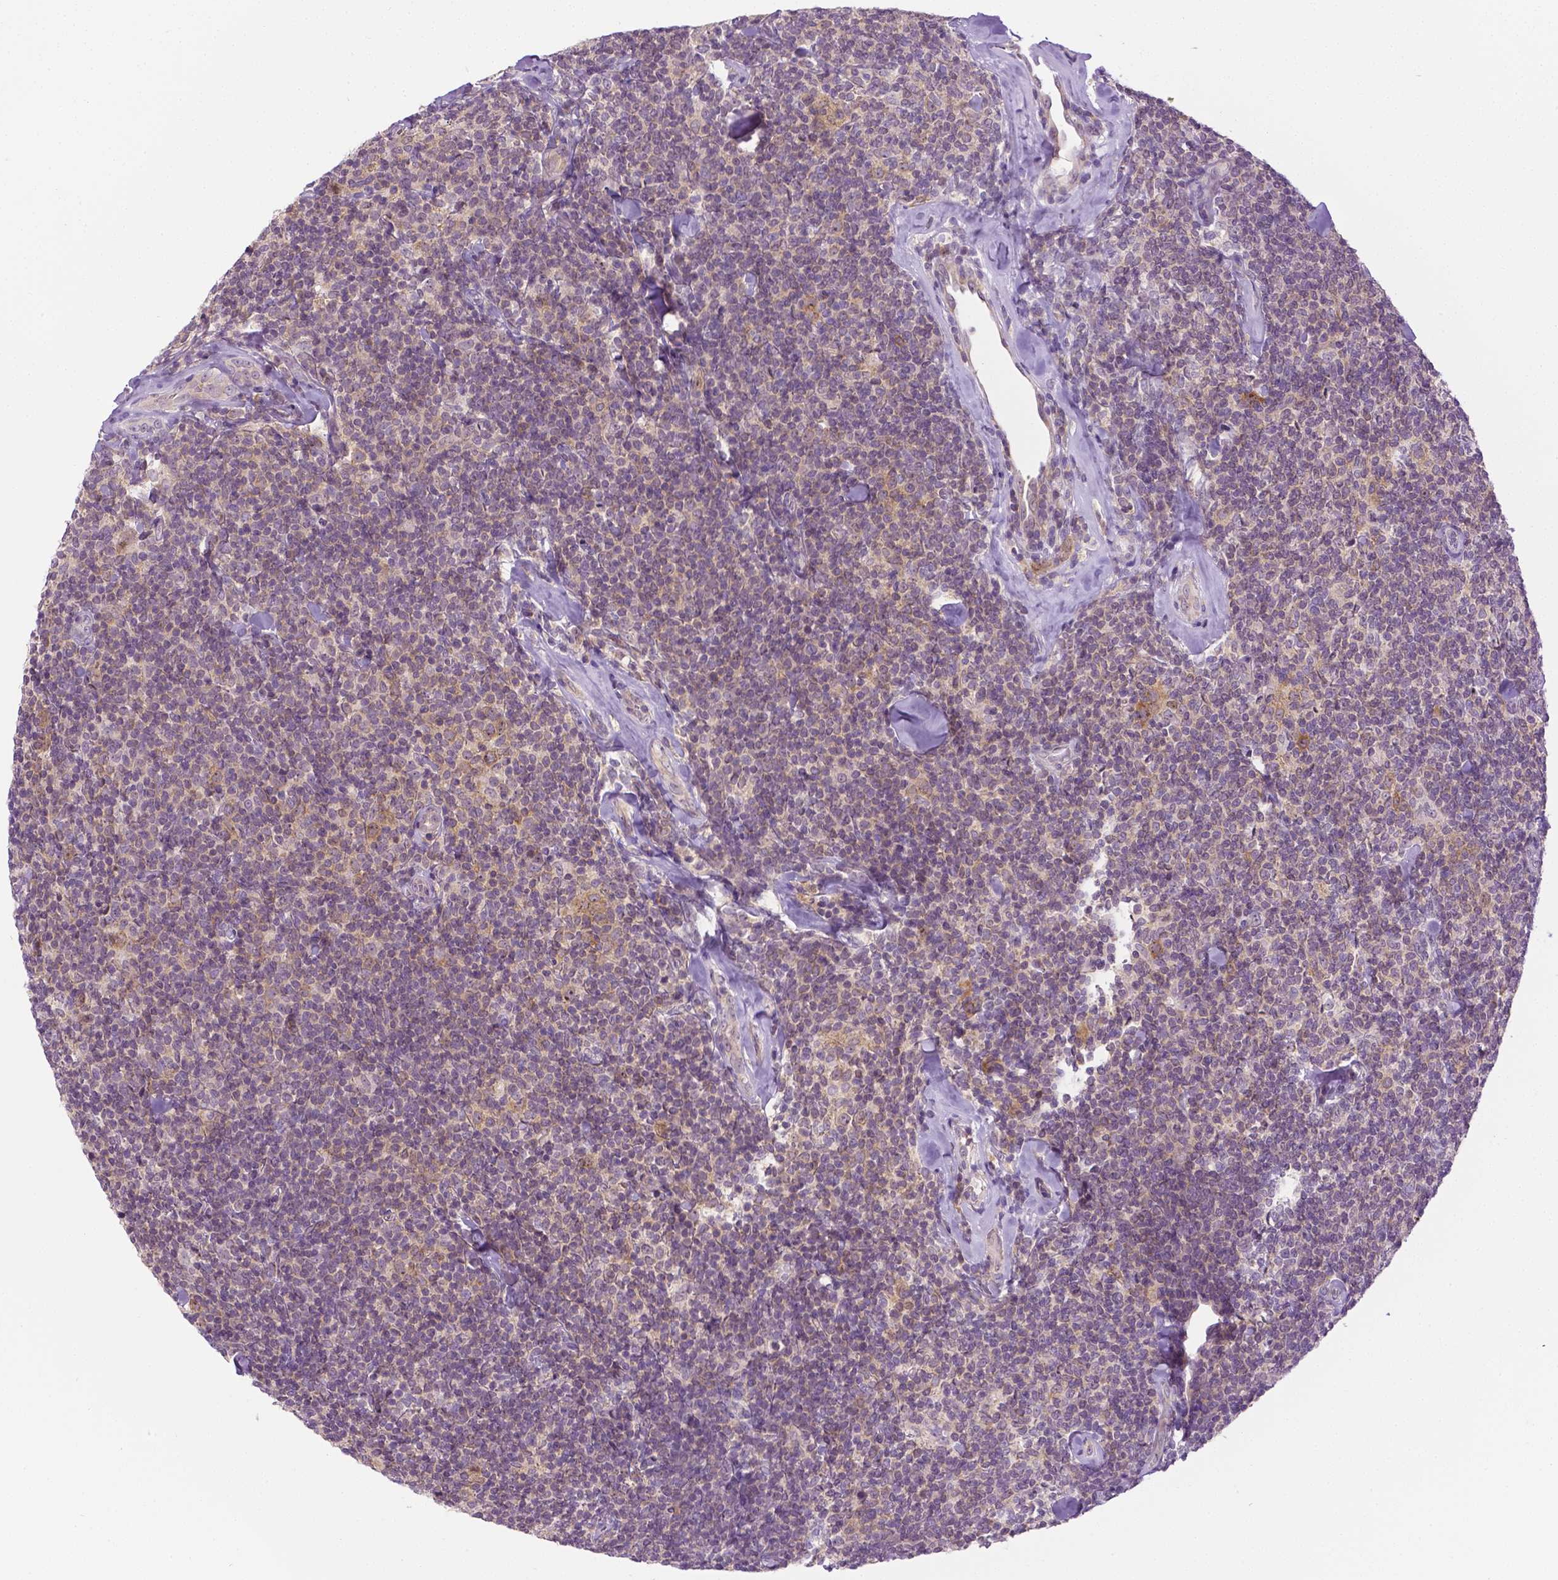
{"staining": {"intensity": "moderate", "quantity": ">75%", "location": "cytoplasmic/membranous"}, "tissue": "lymphoma", "cell_type": "Tumor cells", "image_type": "cancer", "snomed": [{"axis": "morphology", "description": "Malignant lymphoma, non-Hodgkin's type, Low grade"}, {"axis": "topography", "description": "Lymph node"}], "caption": "Human malignant lymphoma, non-Hodgkin's type (low-grade) stained with a protein marker exhibits moderate staining in tumor cells.", "gene": "DENND4A", "patient": {"sex": "female", "age": 56}}